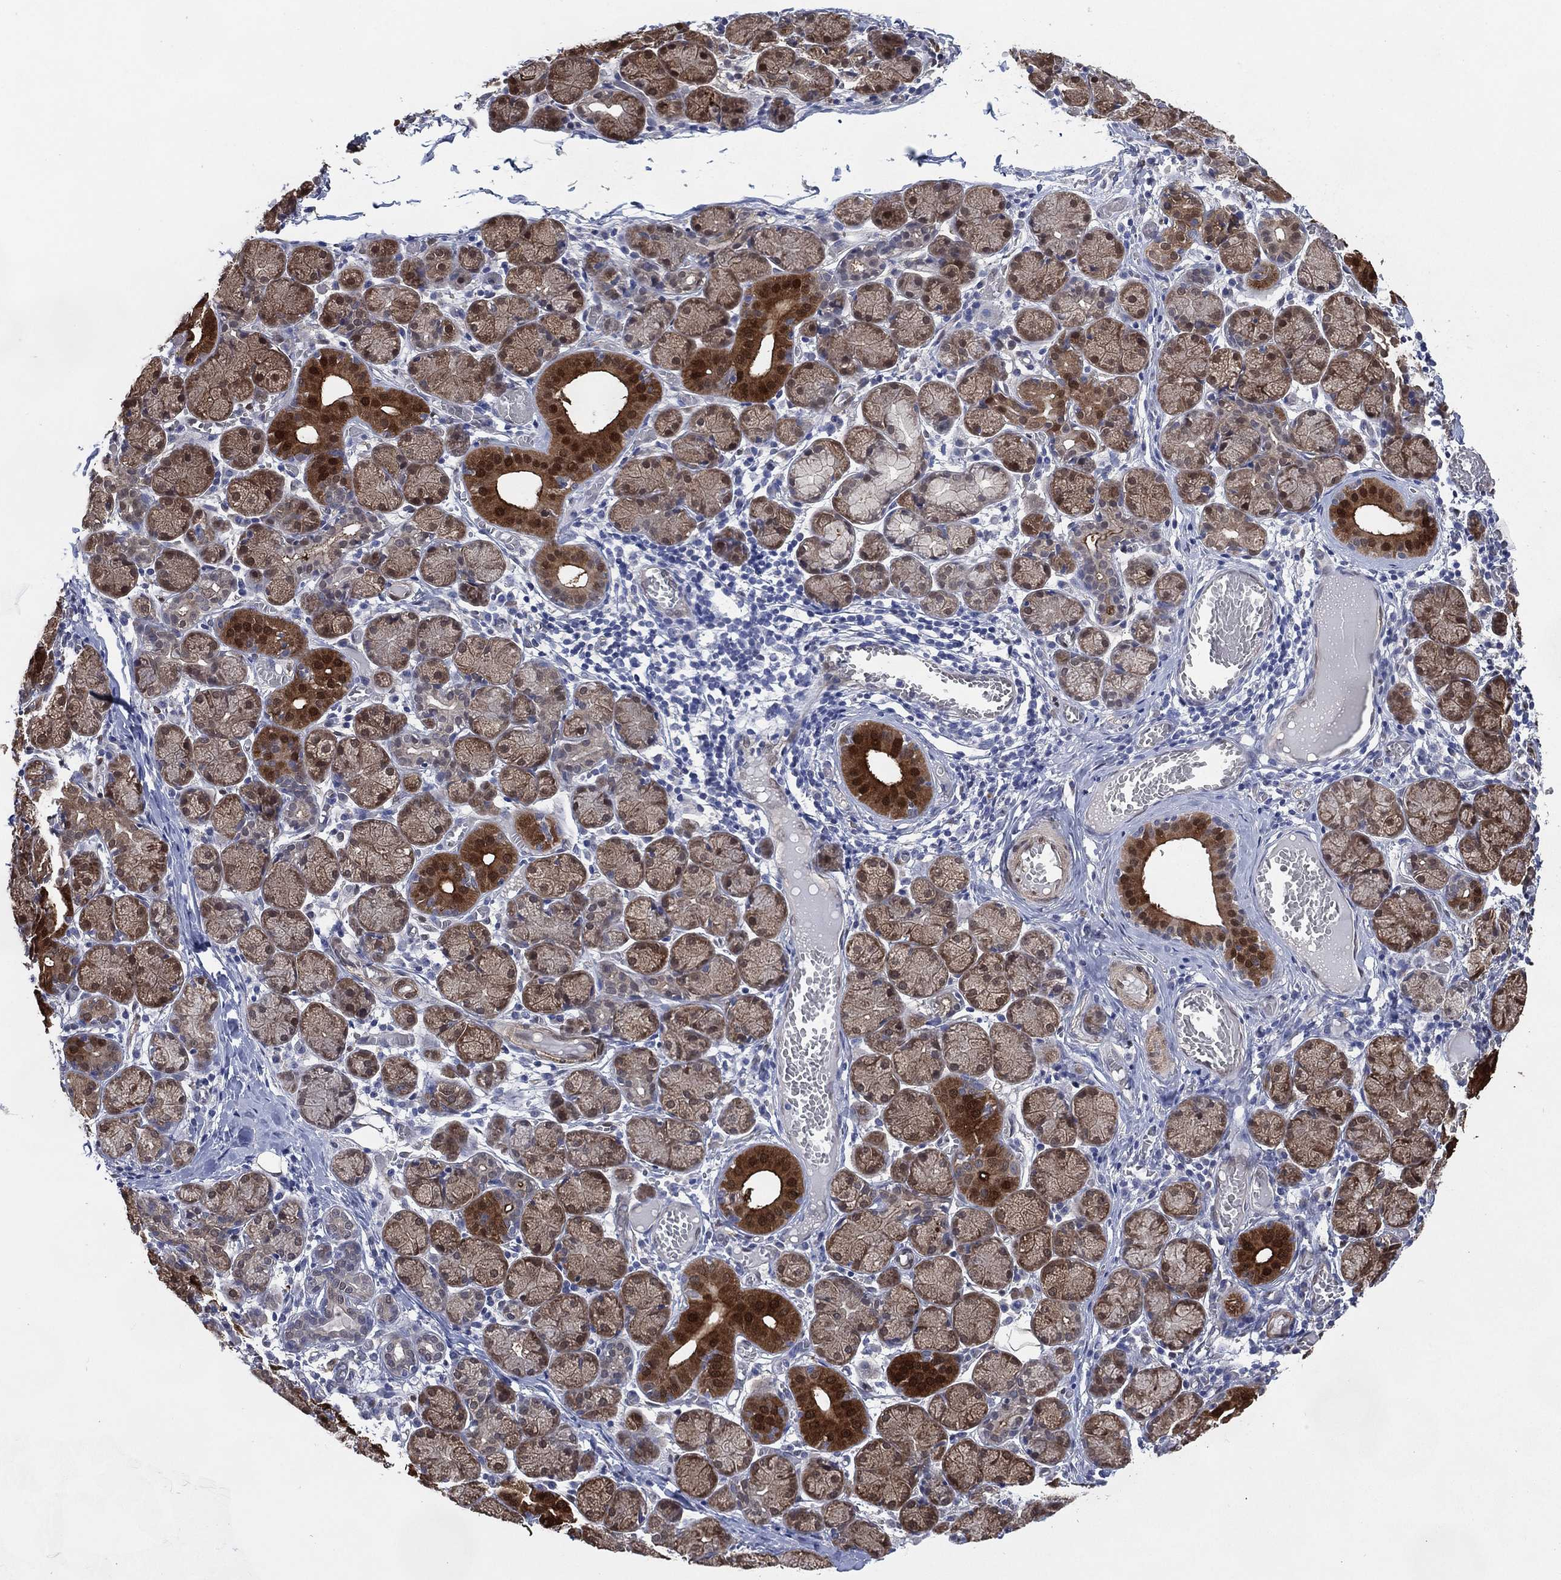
{"staining": {"intensity": "moderate", "quantity": "25%-75%", "location": "cytoplasmic/membranous,nuclear"}, "tissue": "salivary gland", "cell_type": "Glandular cells", "image_type": "normal", "snomed": [{"axis": "morphology", "description": "Normal tissue, NOS"}, {"axis": "topography", "description": "Salivary gland"}, {"axis": "topography", "description": "Peripheral nerve tissue"}], "caption": "Immunohistochemical staining of benign human salivary gland demonstrates medium levels of moderate cytoplasmic/membranous,nuclear staining in approximately 25%-75% of glandular cells.", "gene": "AK1", "patient": {"sex": "female", "age": 24}}